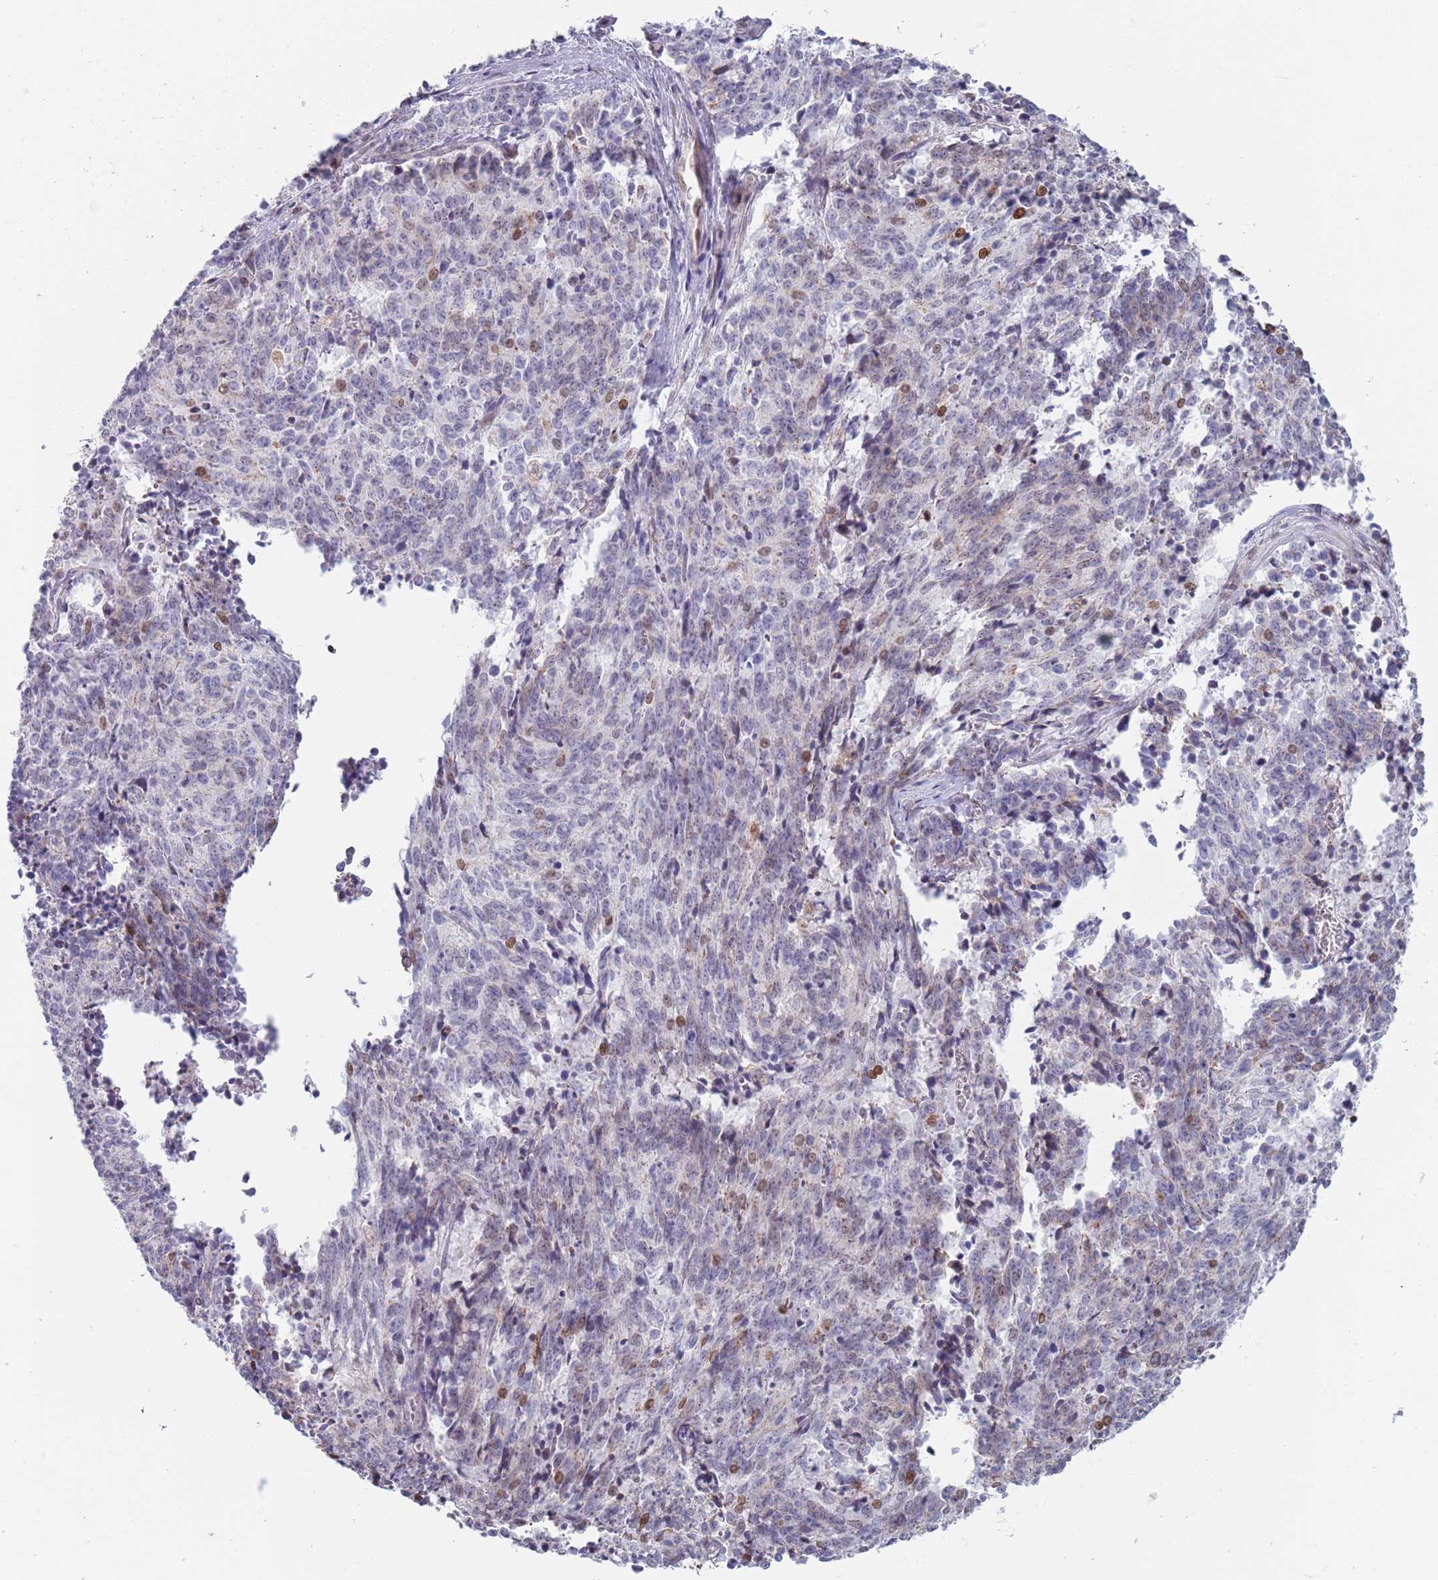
{"staining": {"intensity": "negative", "quantity": "none", "location": "none"}, "tissue": "cervical cancer", "cell_type": "Tumor cells", "image_type": "cancer", "snomed": [{"axis": "morphology", "description": "Squamous cell carcinoma, NOS"}, {"axis": "topography", "description": "Cervix"}], "caption": "High magnification brightfield microscopy of cervical cancer (squamous cell carcinoma) stained with DAB (brown) and counterstained with hematoxylin (blue): tumor cells show no significant positivity.", "gene": "MFSD12", "patient": {"sex": "female", "age": 29}}